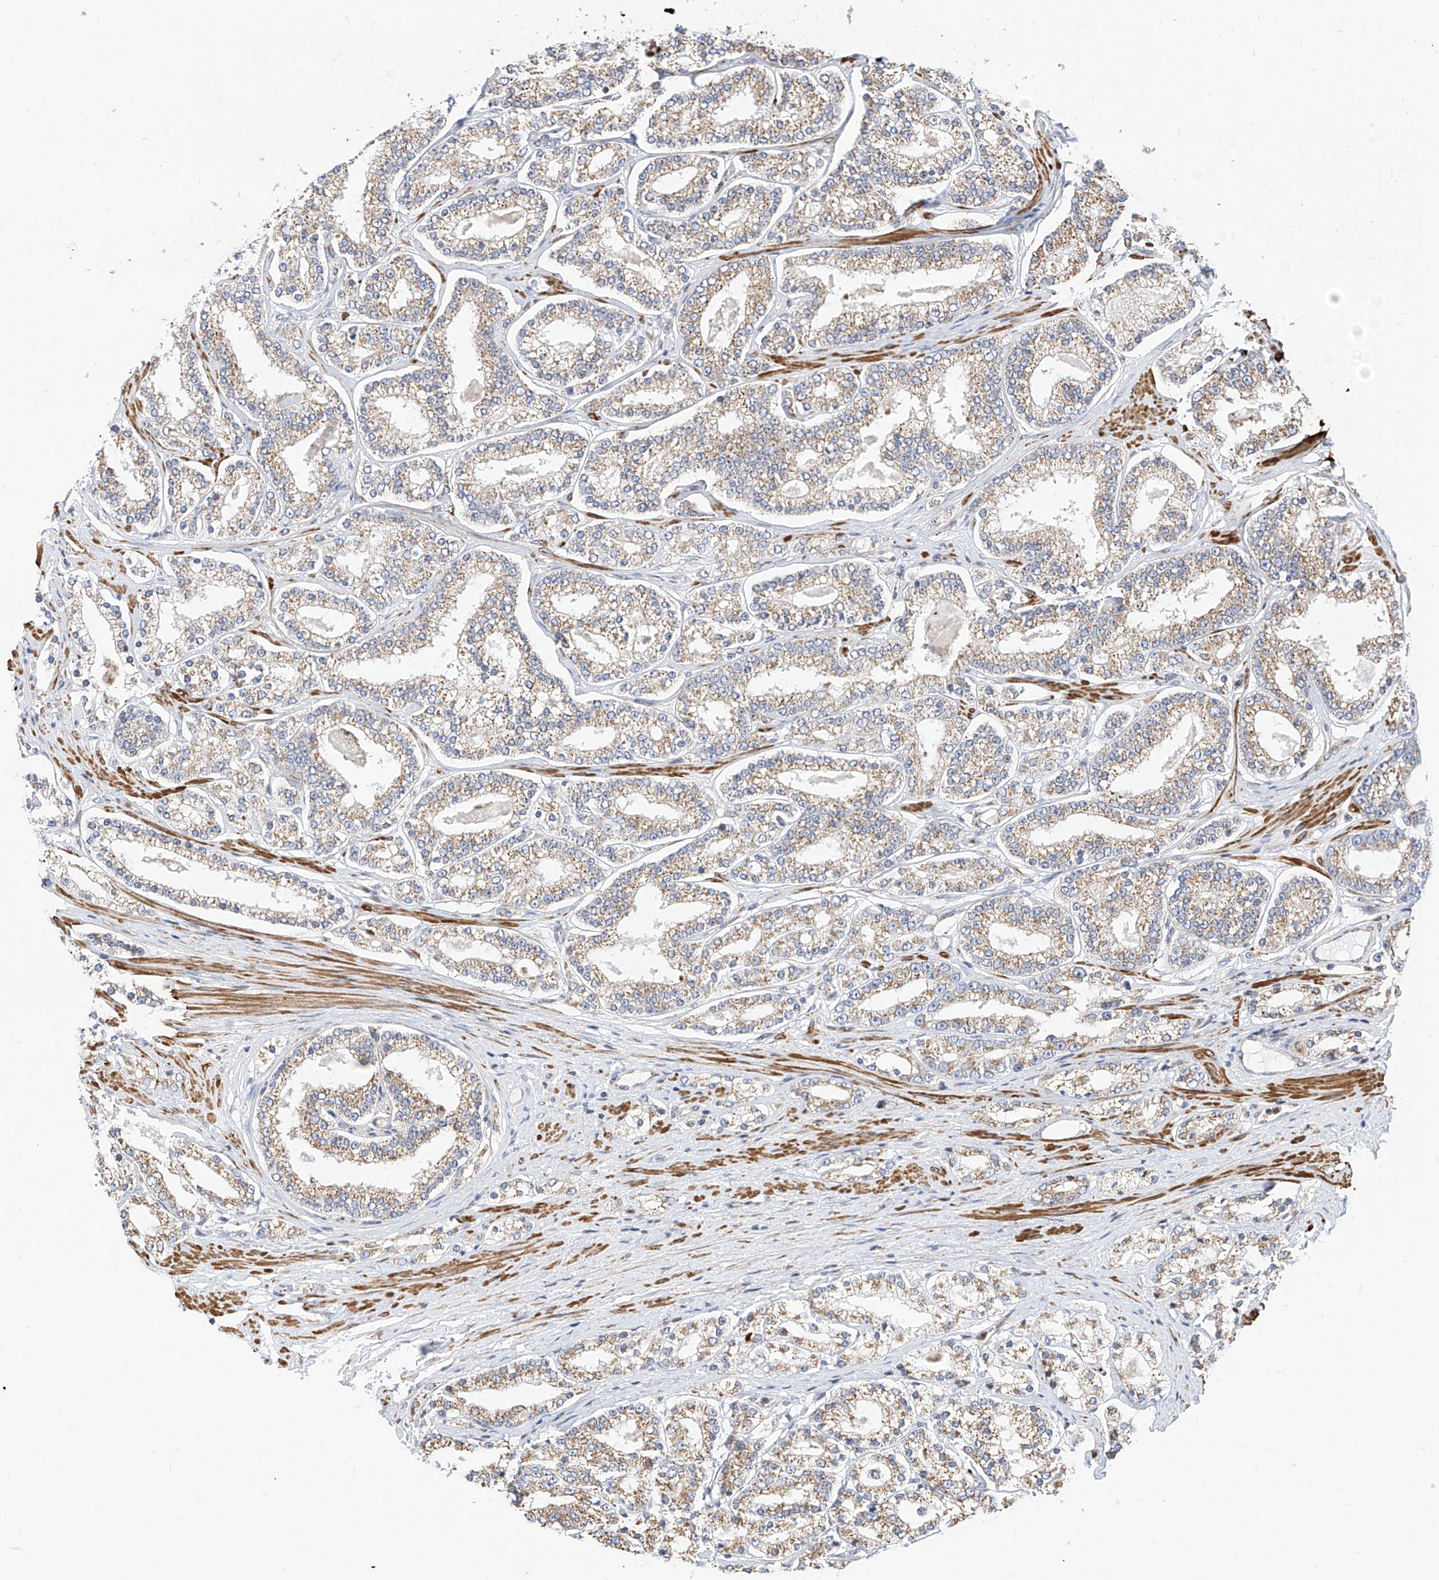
{"staining": {"intensity": "moderate", "quantity": ">75%", "location": "cytoplasmic/membranous"}, "tissue": "prostate cancer", "cell_type": "Tumor cells", "image_type": "cancer", "snomed": [{"axis": "morphology", "description": "Normal tissue, NOS"}, {"axis": "morphology", "description": "Adenocarcinoma, High grade"}, {"axis": "topography", "description": "Prostate"}], "caption": "The immunohistochemical stain shows moderate cytoplasmic/membranous positivity in tumor cells of adenocarcinoma (high-grade) (prostate) tissue.", "gene": "TTLL8", "patient": {"sex": "male", "age": 83}}